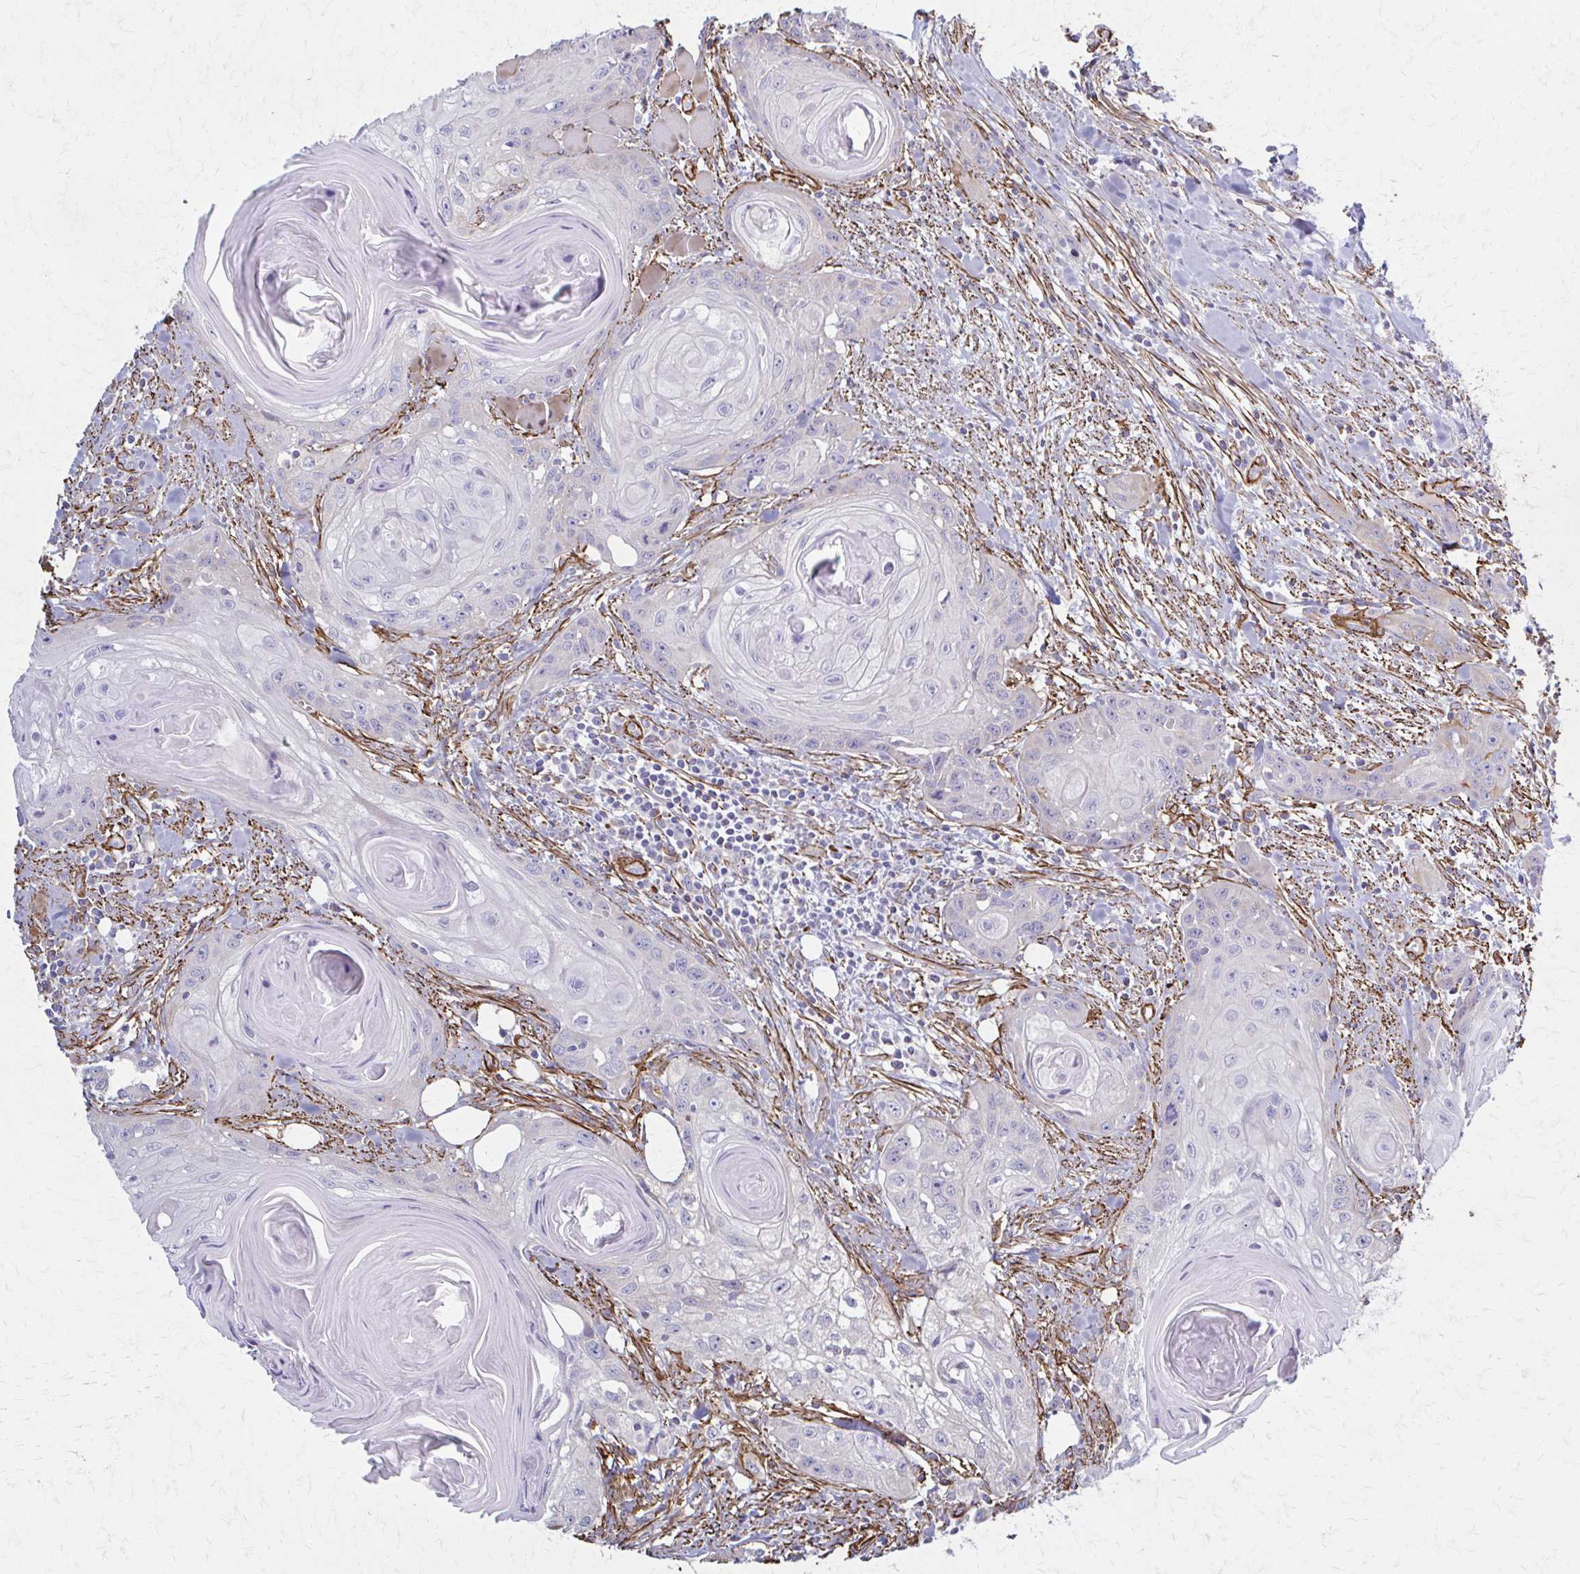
{"staining": {"intensity": "negative", "quantity": "none", "location": "none"}, "tissue": "head and neck cancer", "cell_type": "Tumor cells", "image_type": "cancer", "snomed": [{"axis": "morphology", "description": "Squamous cell carcinoma, NOS"}, {"axis": "topography", "description": "Oral tissue"}, {"axis": "topography", "description": "Head-Neck"}], "caption": "Image shows no significant protein staining in tumor cells of head and neck cancer (squamous cell carcinoma).", "gene": "TIMMDC1", "patient": {"sex": "male", "age": 58}}